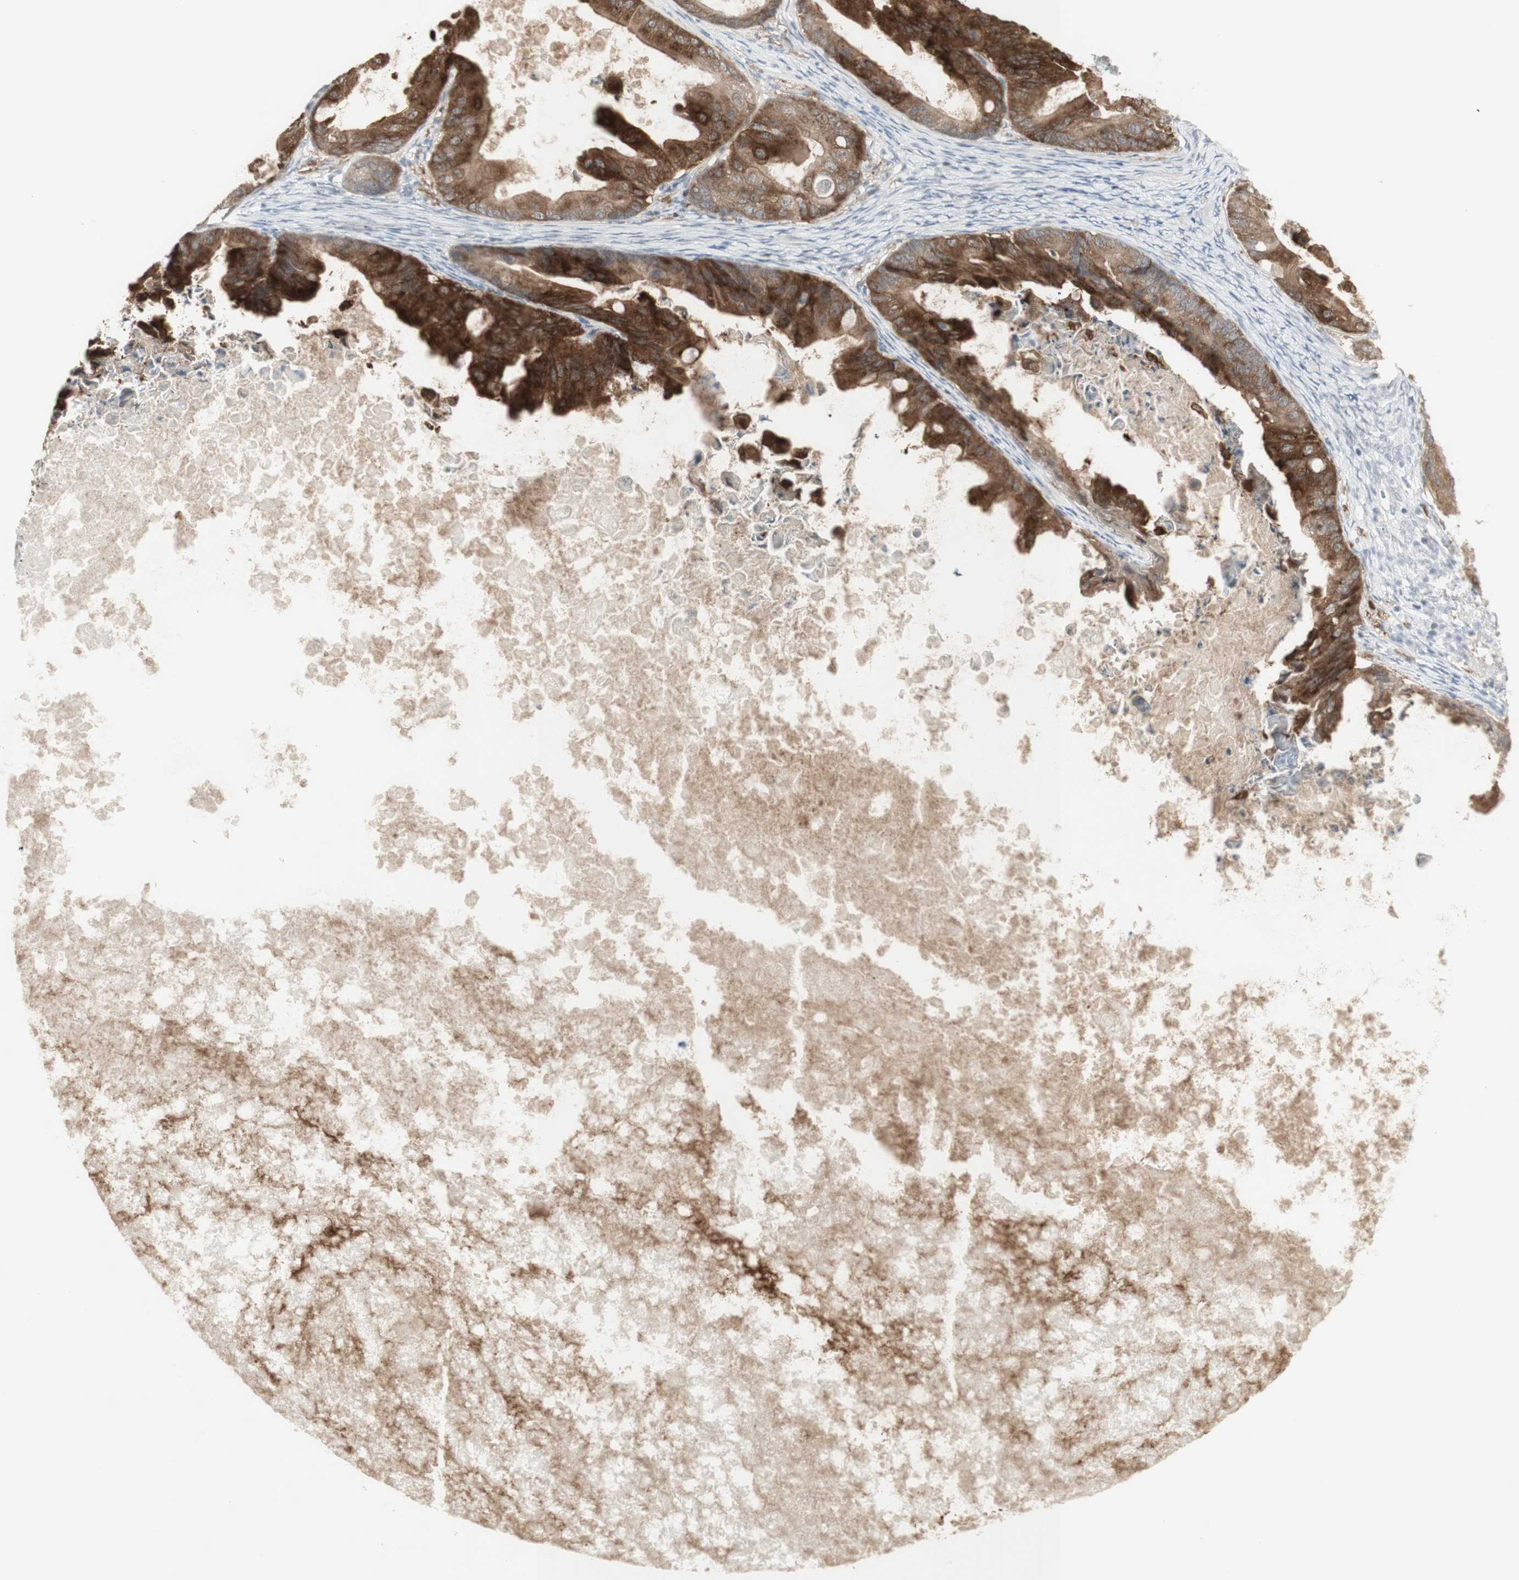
{"staining": {"intensity": "strong", "quantity": ">75%", "location": "cytoplasmic/membranous"}, "tissue": "ovarian cancer", "cell_type": "Tumor cells", "image_type": "cancer", "snomed": [{"axis": "morphology", "description": "Cystadenocarcinoma, mucinous, NOS"}, {"axis": "topography", "description": "Ovary"}], "caption": "Human mucinous cystadenocarcinoma (ovarian) stained with a protein marker reveals strong staining in tumor cells.", "gene": "C1orf116", "patient": {"sex": "female", "age": 37}}